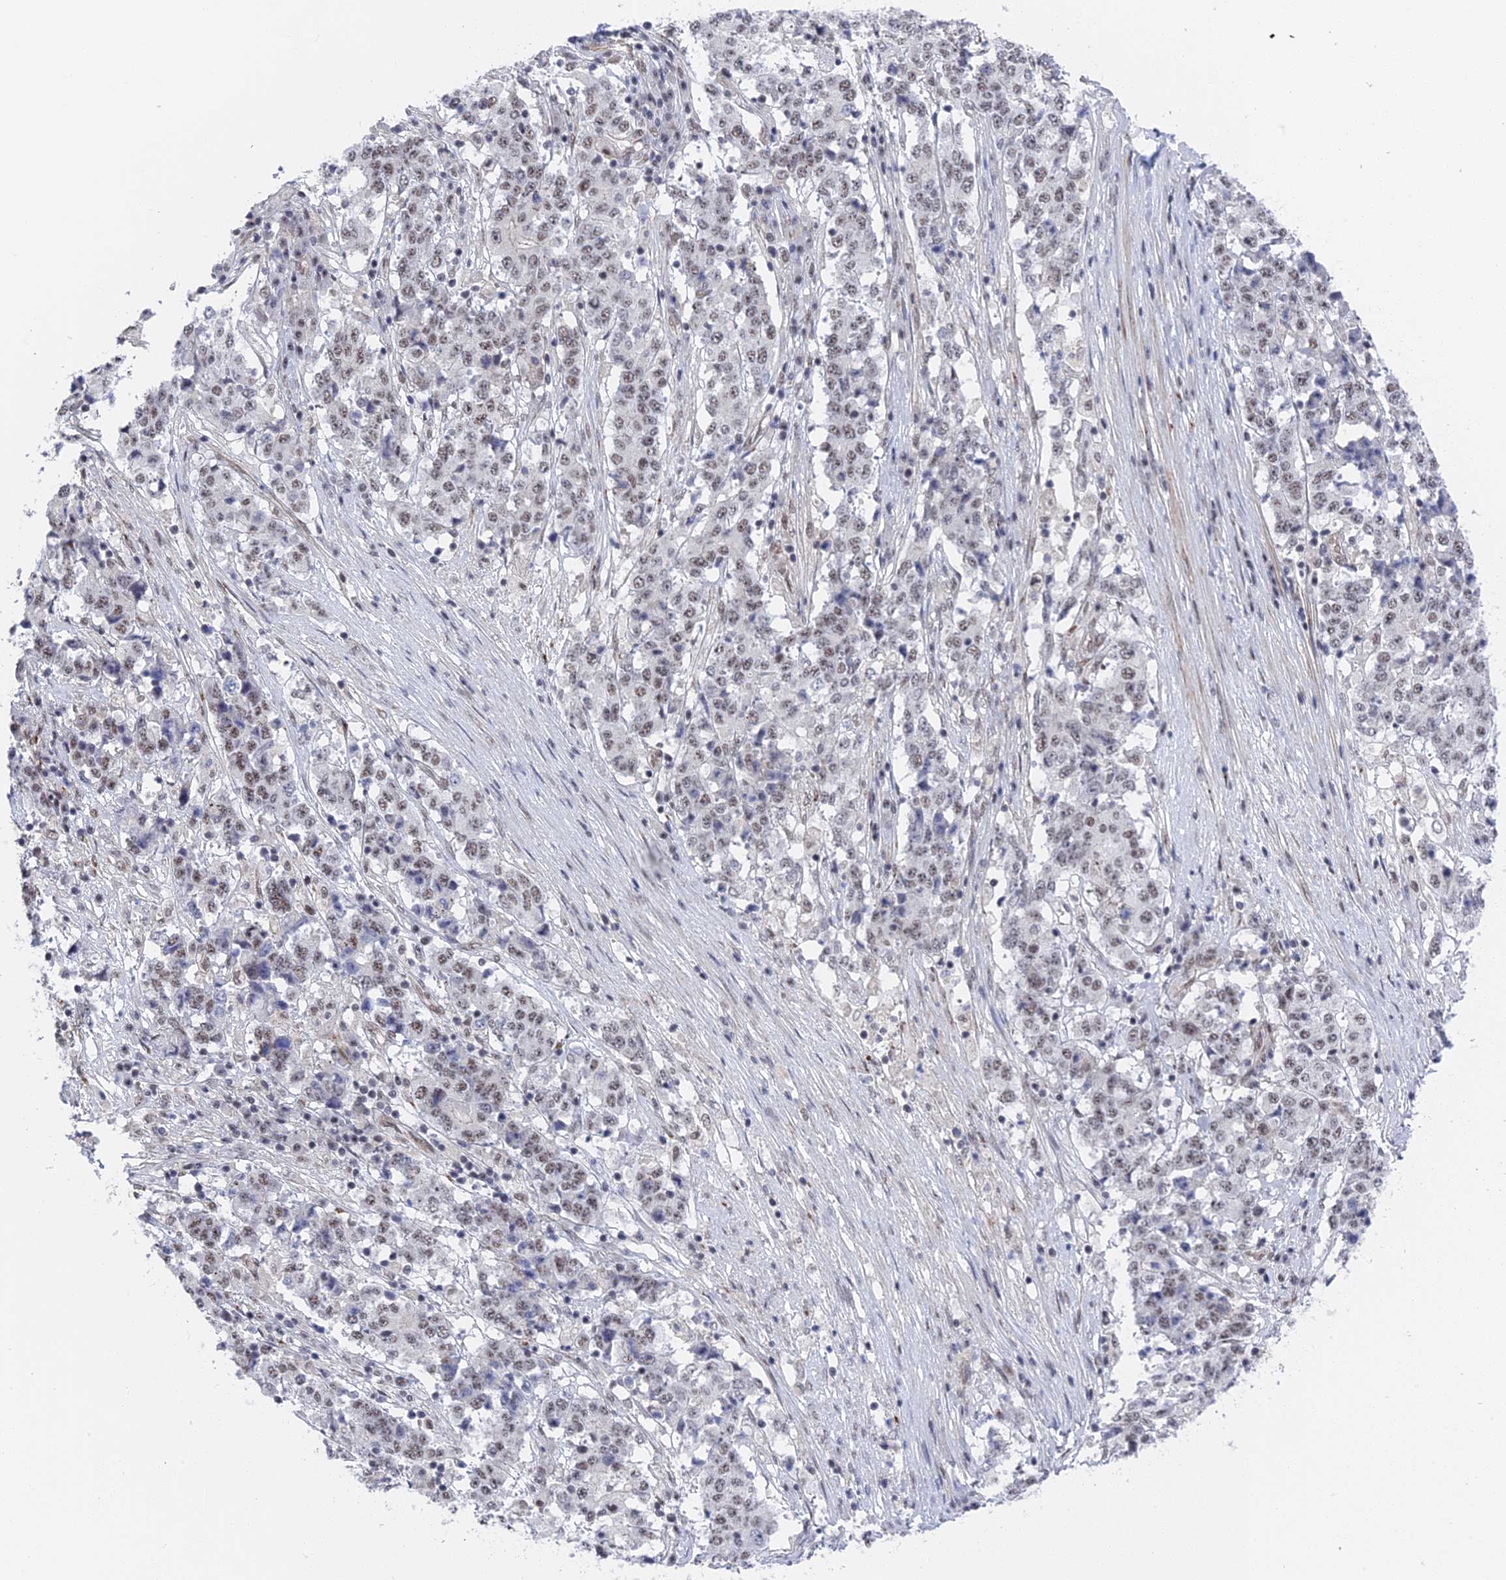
{"staining": {"intensity": "weak", "quantity": "25%-75%", "location": "nuclear"}, "tissue": "stomach cancer", "cell_type": "Tumor cells", "image_type": "cancer", "snomed": [{"axis": "morphology", "description": "Adenocarcinoma, NOS"}, {"axis": "topography", "description": "Stomach"}], "caption": "A high-resolution micrograph shows IHC staining of adenocarcinoma (stomach), which exhibits weak nuclear staining in about 25%-75% of tumor cells.", "gene": "CCDC85A", "patient": {"sex": "male", "age": 59}}